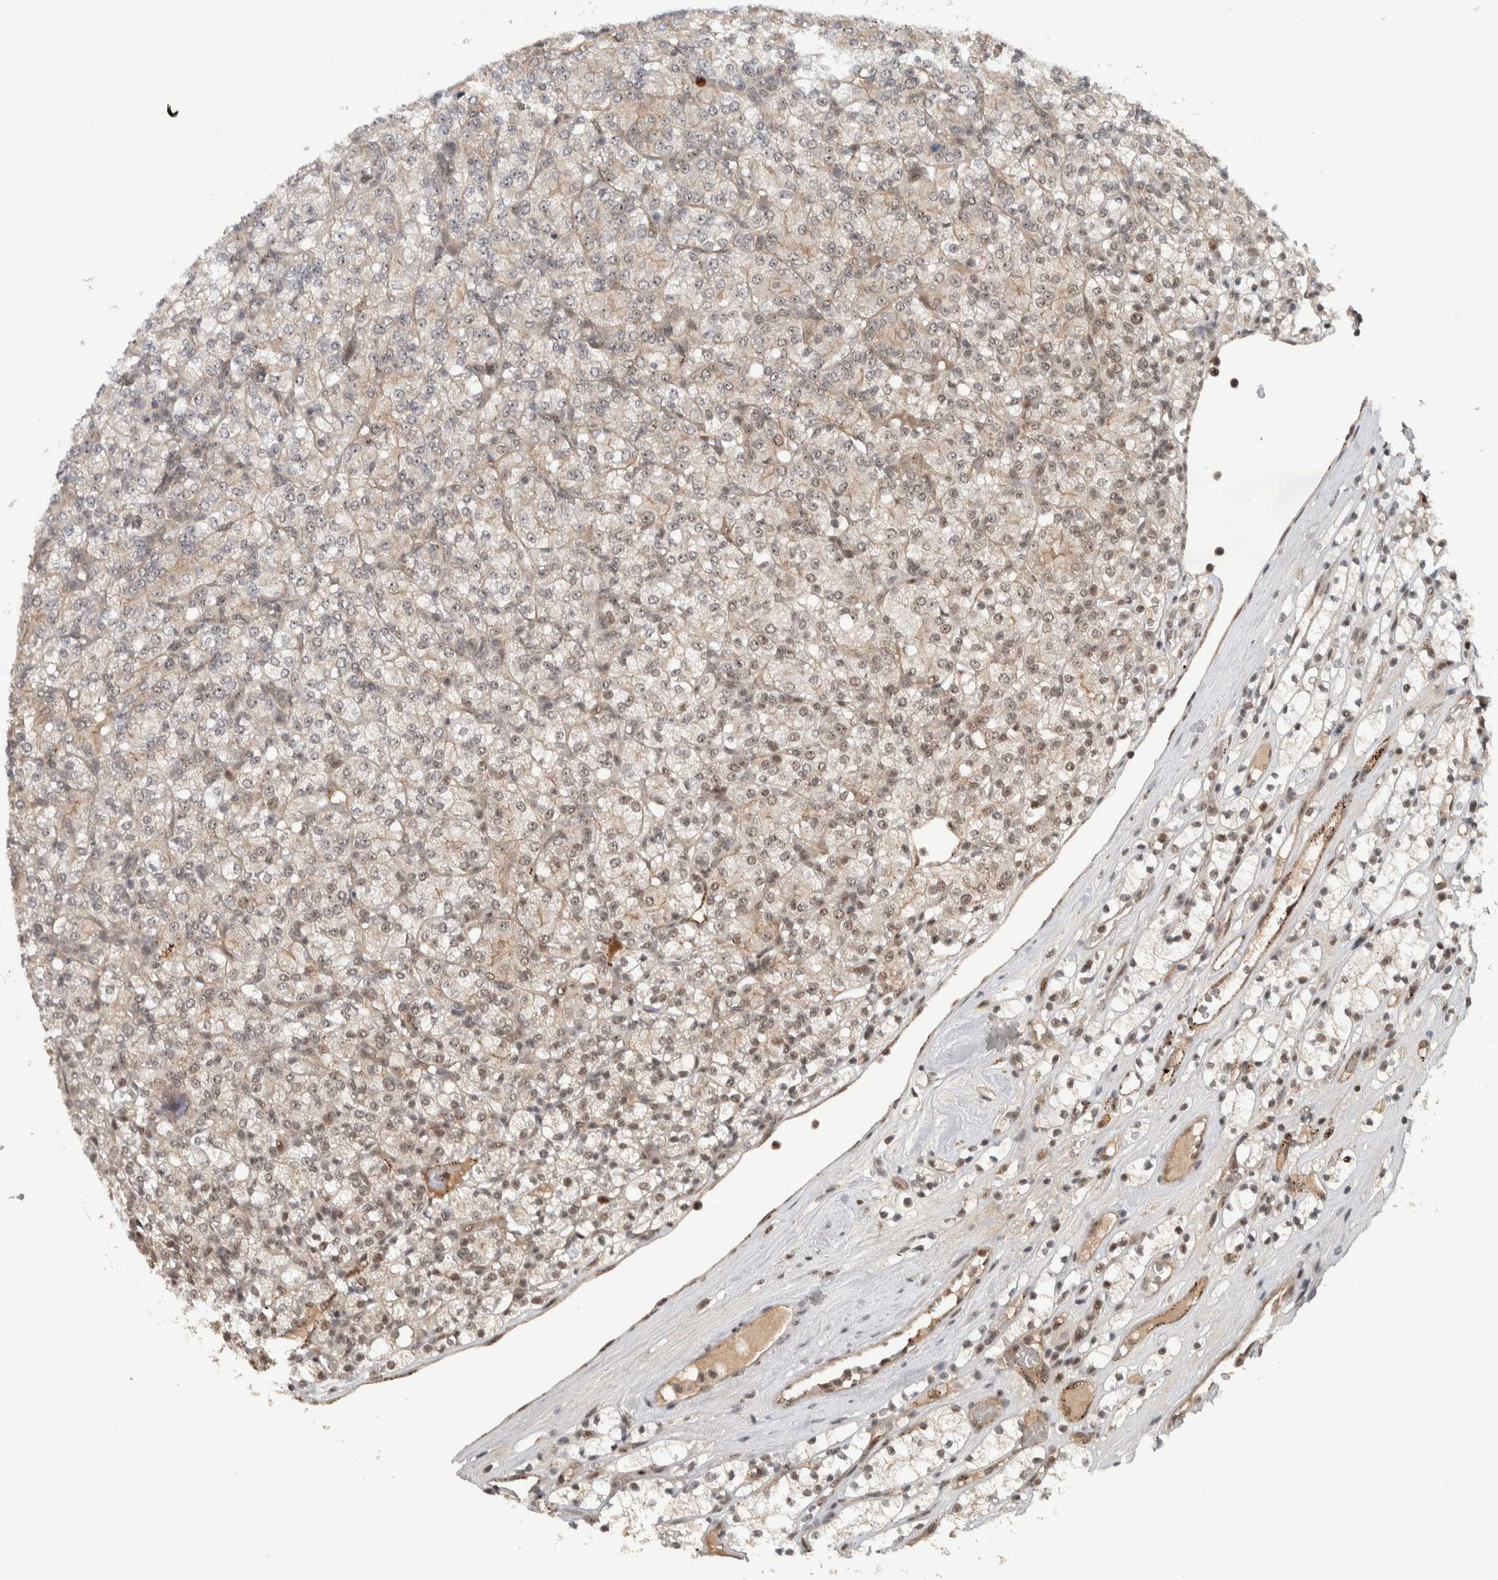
{"staining": {"intensity": "weak", "quantity": "25%-75%", "location": "cytoplasmic/membranous,nuclear"}, "tissue": "renal cancer", "cell_type": "Tumor cells", "image_type": "cancer", "snomed": [{"axis": "morphology", "description": "Adenocarcinoma, NOS"}, {"axis": "topography", "description": "Kidney"}], "caption": "A brown stain highlights weak cytoplasmic/membranous and nuclear positivity of a protein in human adenocarcinoma (renal) tumor cells.", "gene": "ZFP91", "patient": {"sex": "male", "age": 77}}